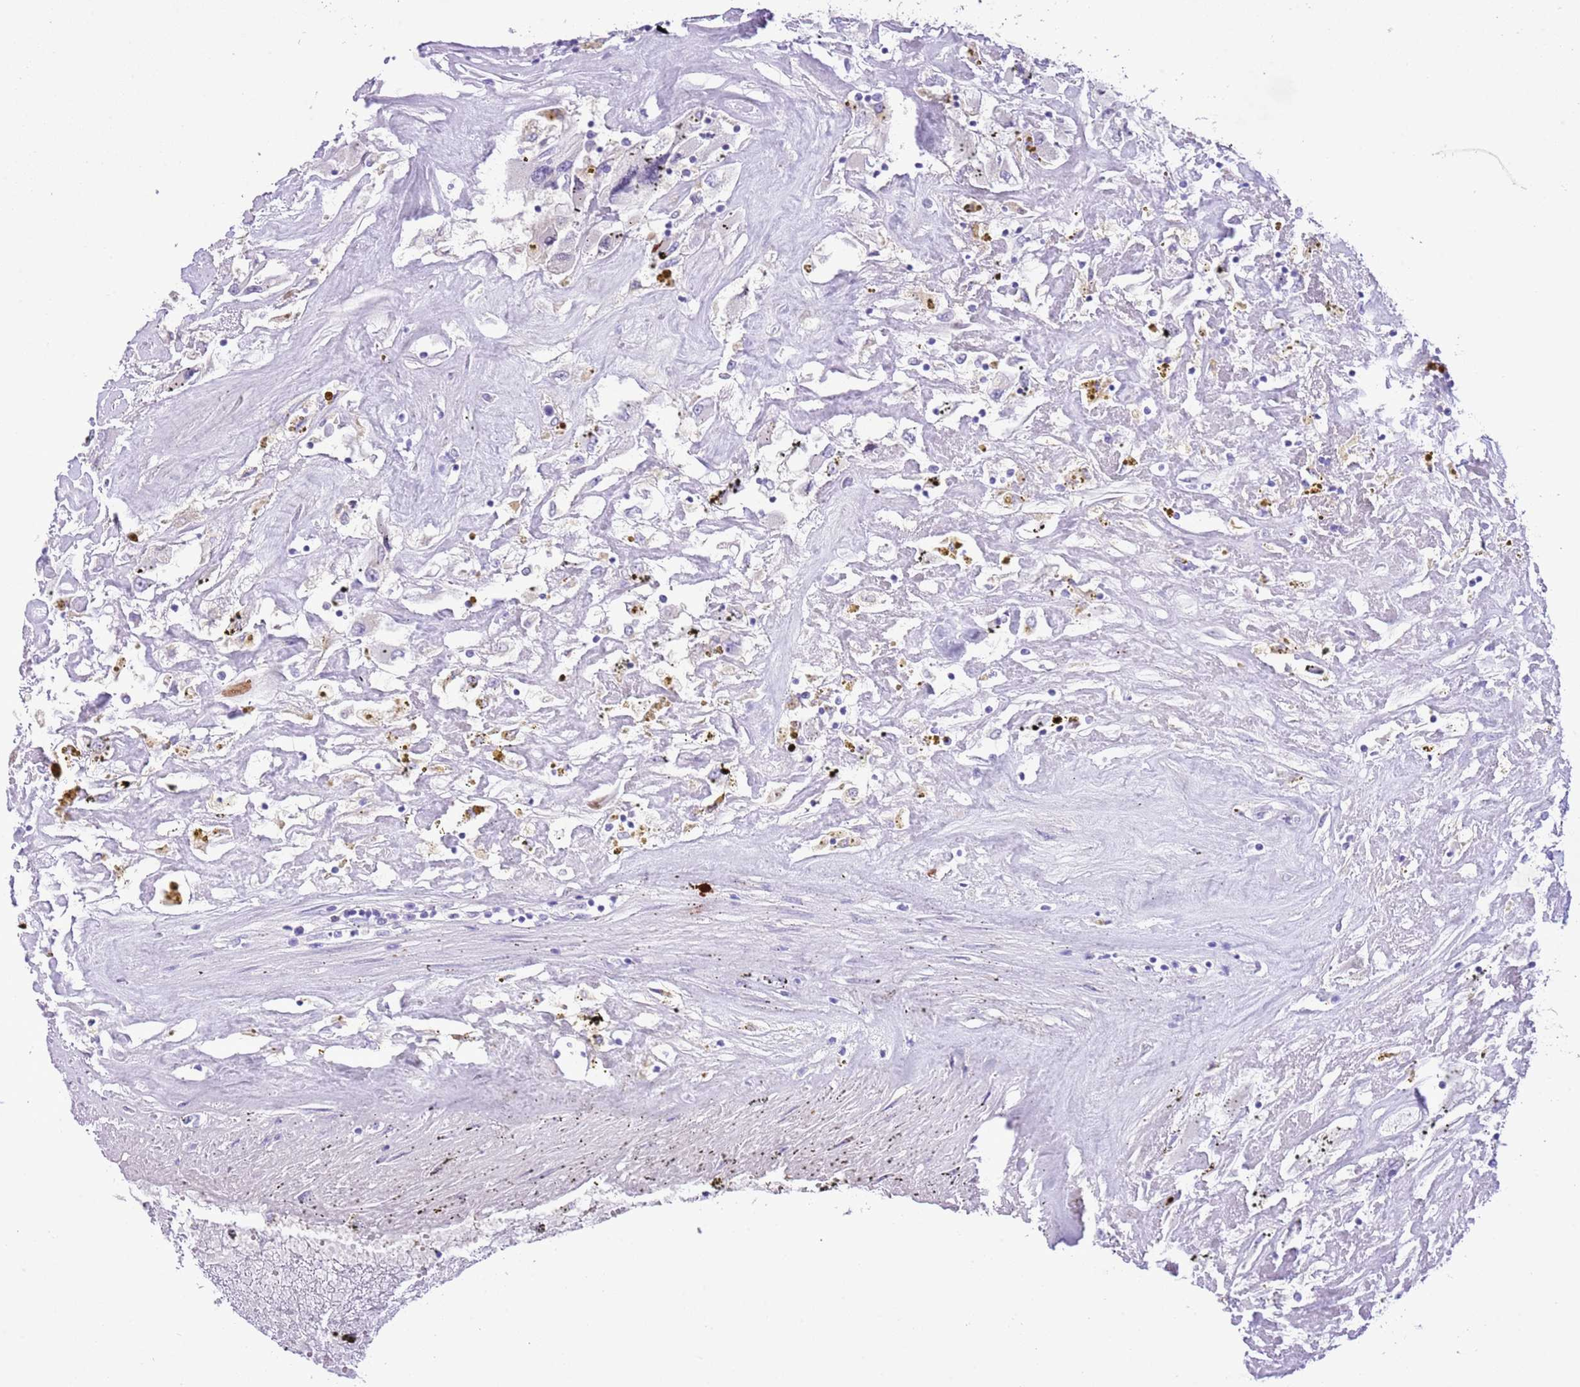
{"staining": {"intensity": "negative", "quantity": "none", "location": "none"}, "tissue": "renal cancer", "cell_type": "Tumor cells", "image_type": "cancer", "snomed": [{"axis": "morphology", "description": "Adenocarcinoma, NOS"}, {"axis": "topography", "description": "Kidney"}], "caption": "The photomicrograph demonstrates no significant positivity in tumor cells of adenocarcinoma (renal).", "gene": "CLEC2A", "patient": {"sex": "female", "age": 52}}